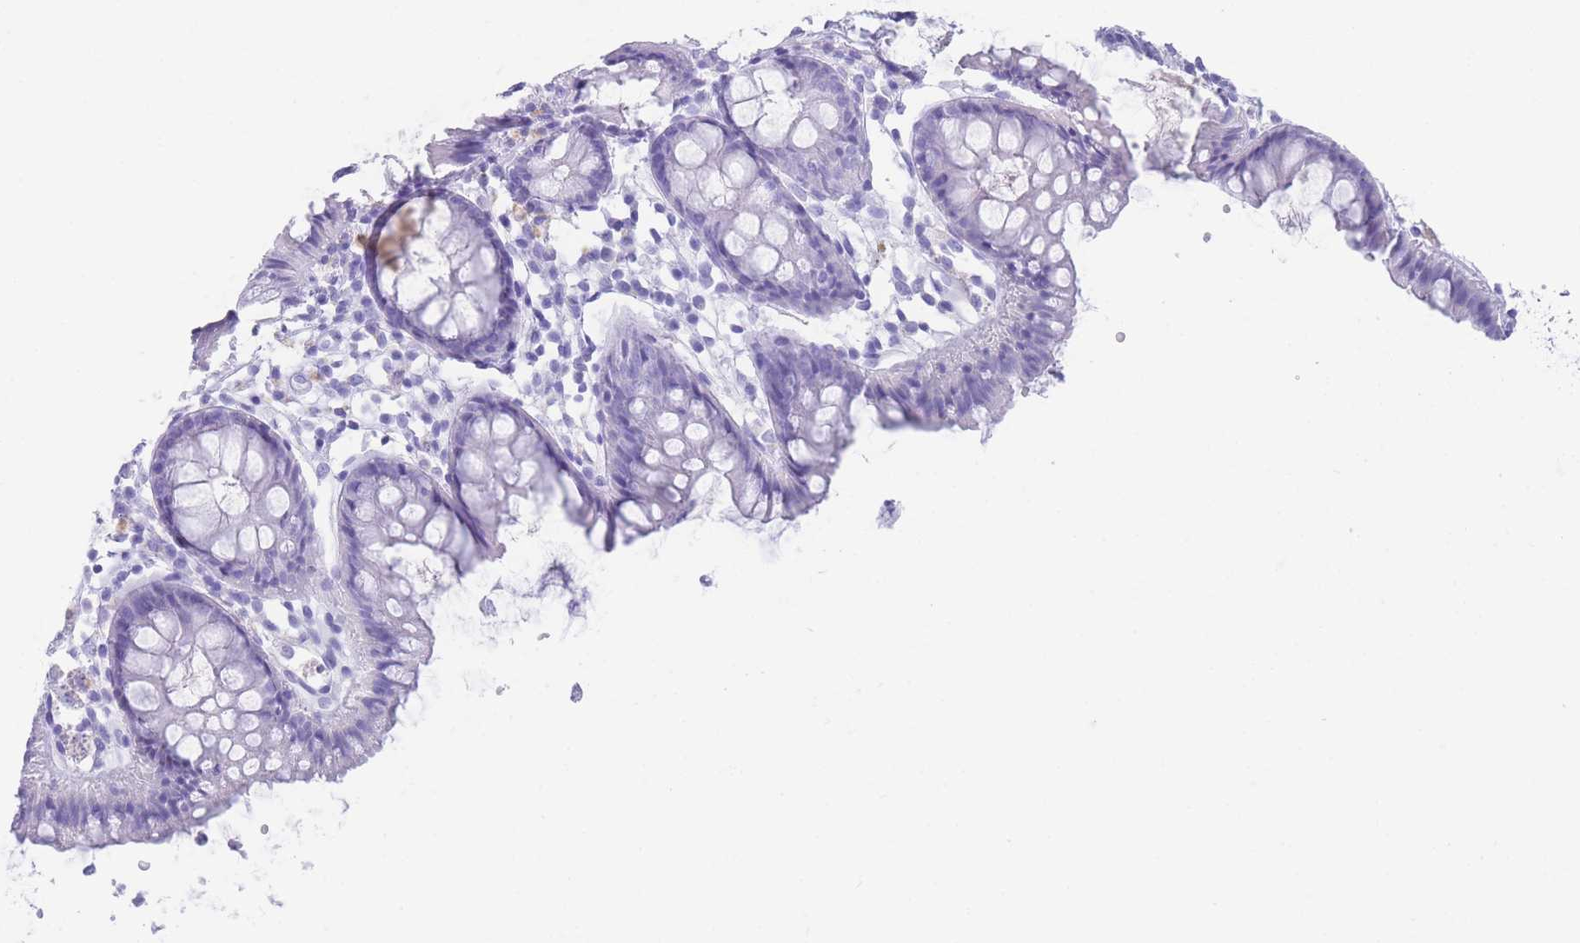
{"staining": {"intensity": "negative", "quantity": "none", "location": "none"}, "tissue": "colon", "cell_type": "Endothelial cells", "image_type": "normal", "snomed": [{"axis": "morphology", "description": "Normal tissue, NOS"}, {"axis": "topography", "description": "Colon"}], "caption": "DAB (3,3'-diaminobenzidine) immunohistochemical staining of normal colon exhibits no significant expression in endothelial cells. (DAB immunohistochemistry with hematoxylin counter stain).", "gene": "SLCO1B1", "patient": {"sex": "female", "age": 84}}